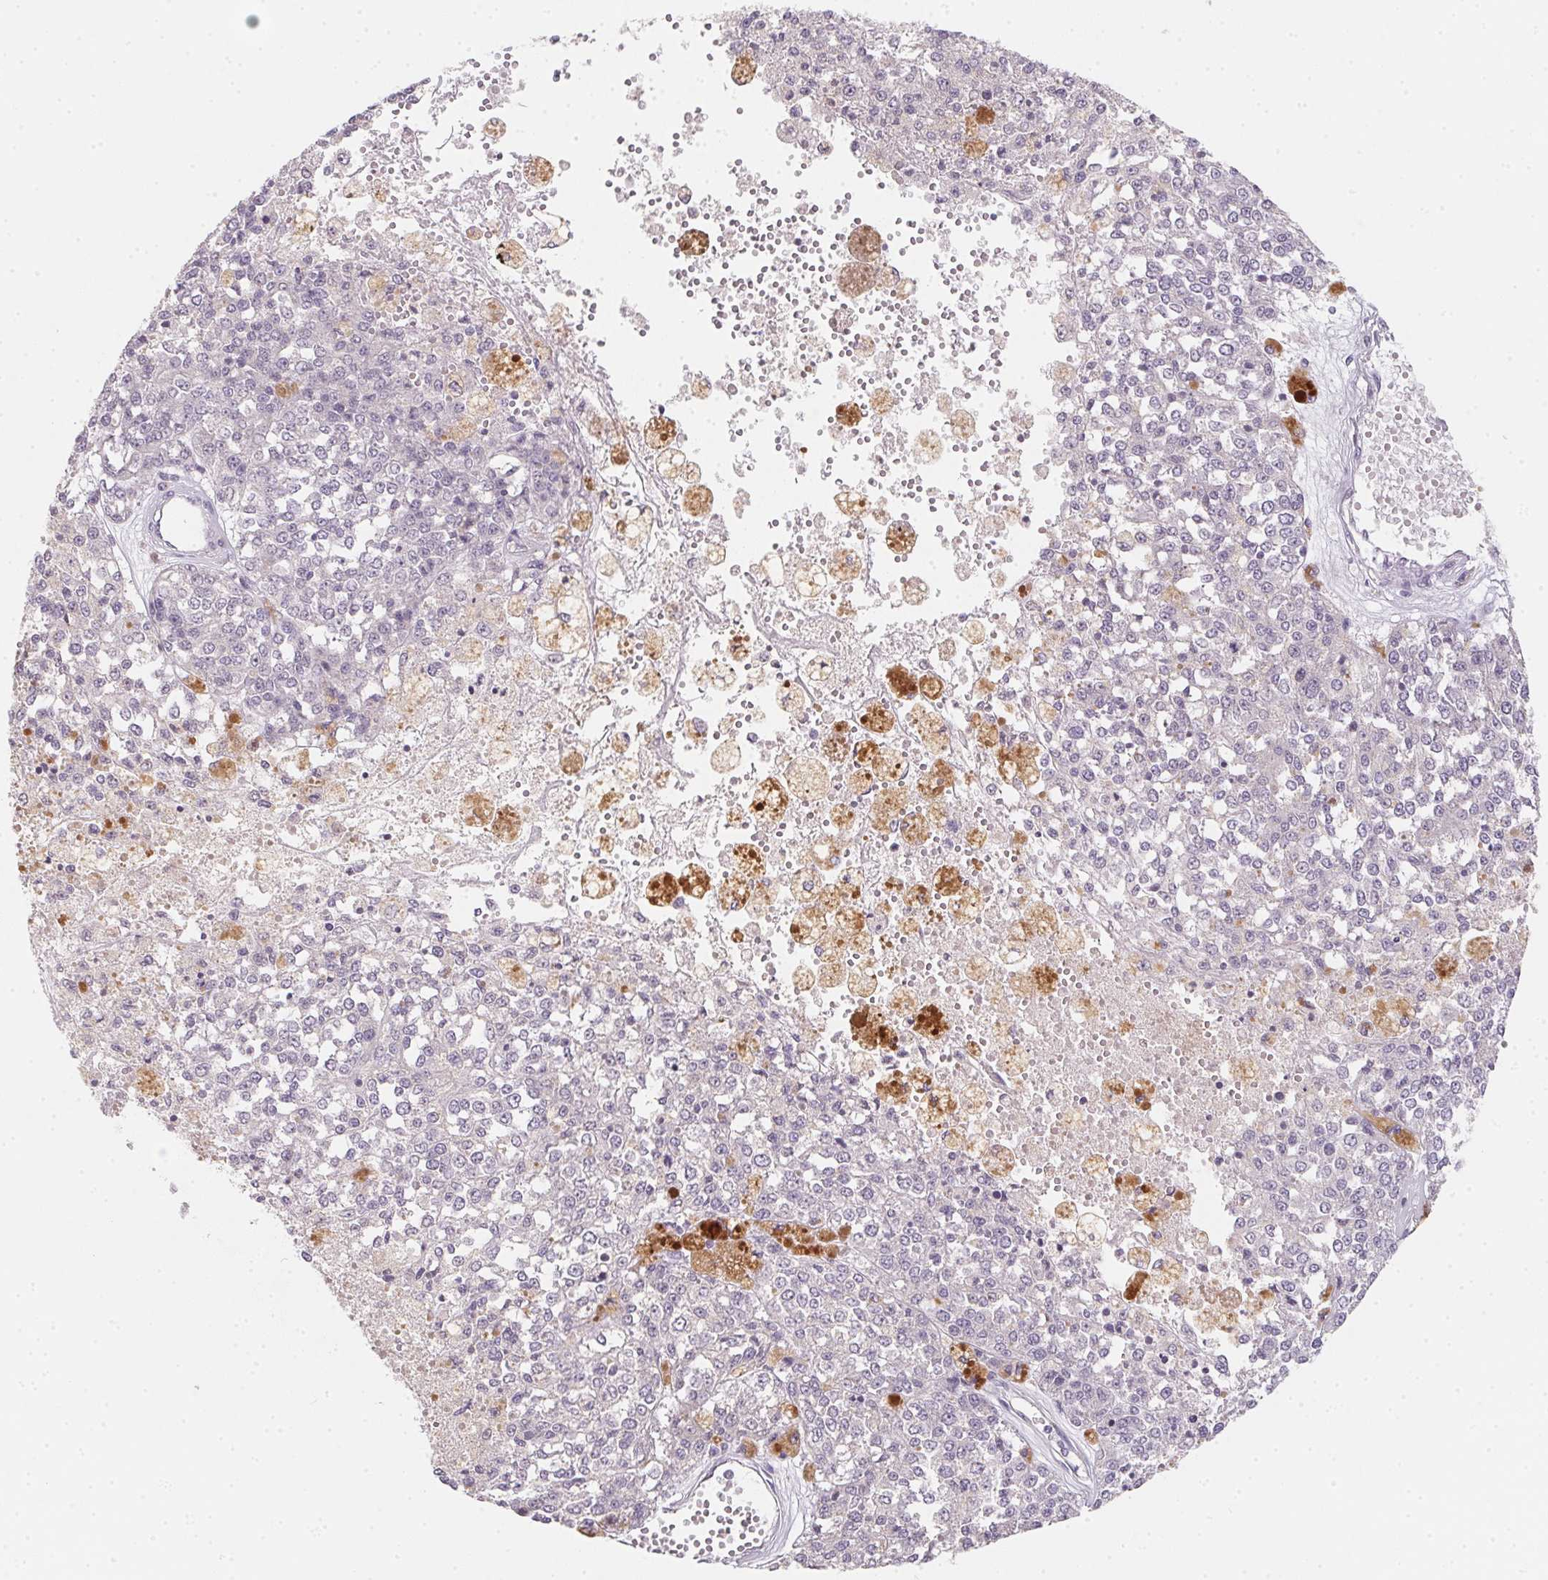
{"staining": {"intensity": "negative", "quantity": "none", "location": "none"}, "tissue": "melanoma", "cell_type": "Tumor cells", "image_type": "cancer", "snomed": [{"axis": "morphology", "description": "Malignant melanoma, Metastatic site"}, {"axis": "topography", "description": "Lymph node"}], "caption": "Melanoma was stained to show a protein in brown. There is no significant expression in tumor cells.", "gene": "SLC6A18", "patient": {"sex": "female", "age": 64}}